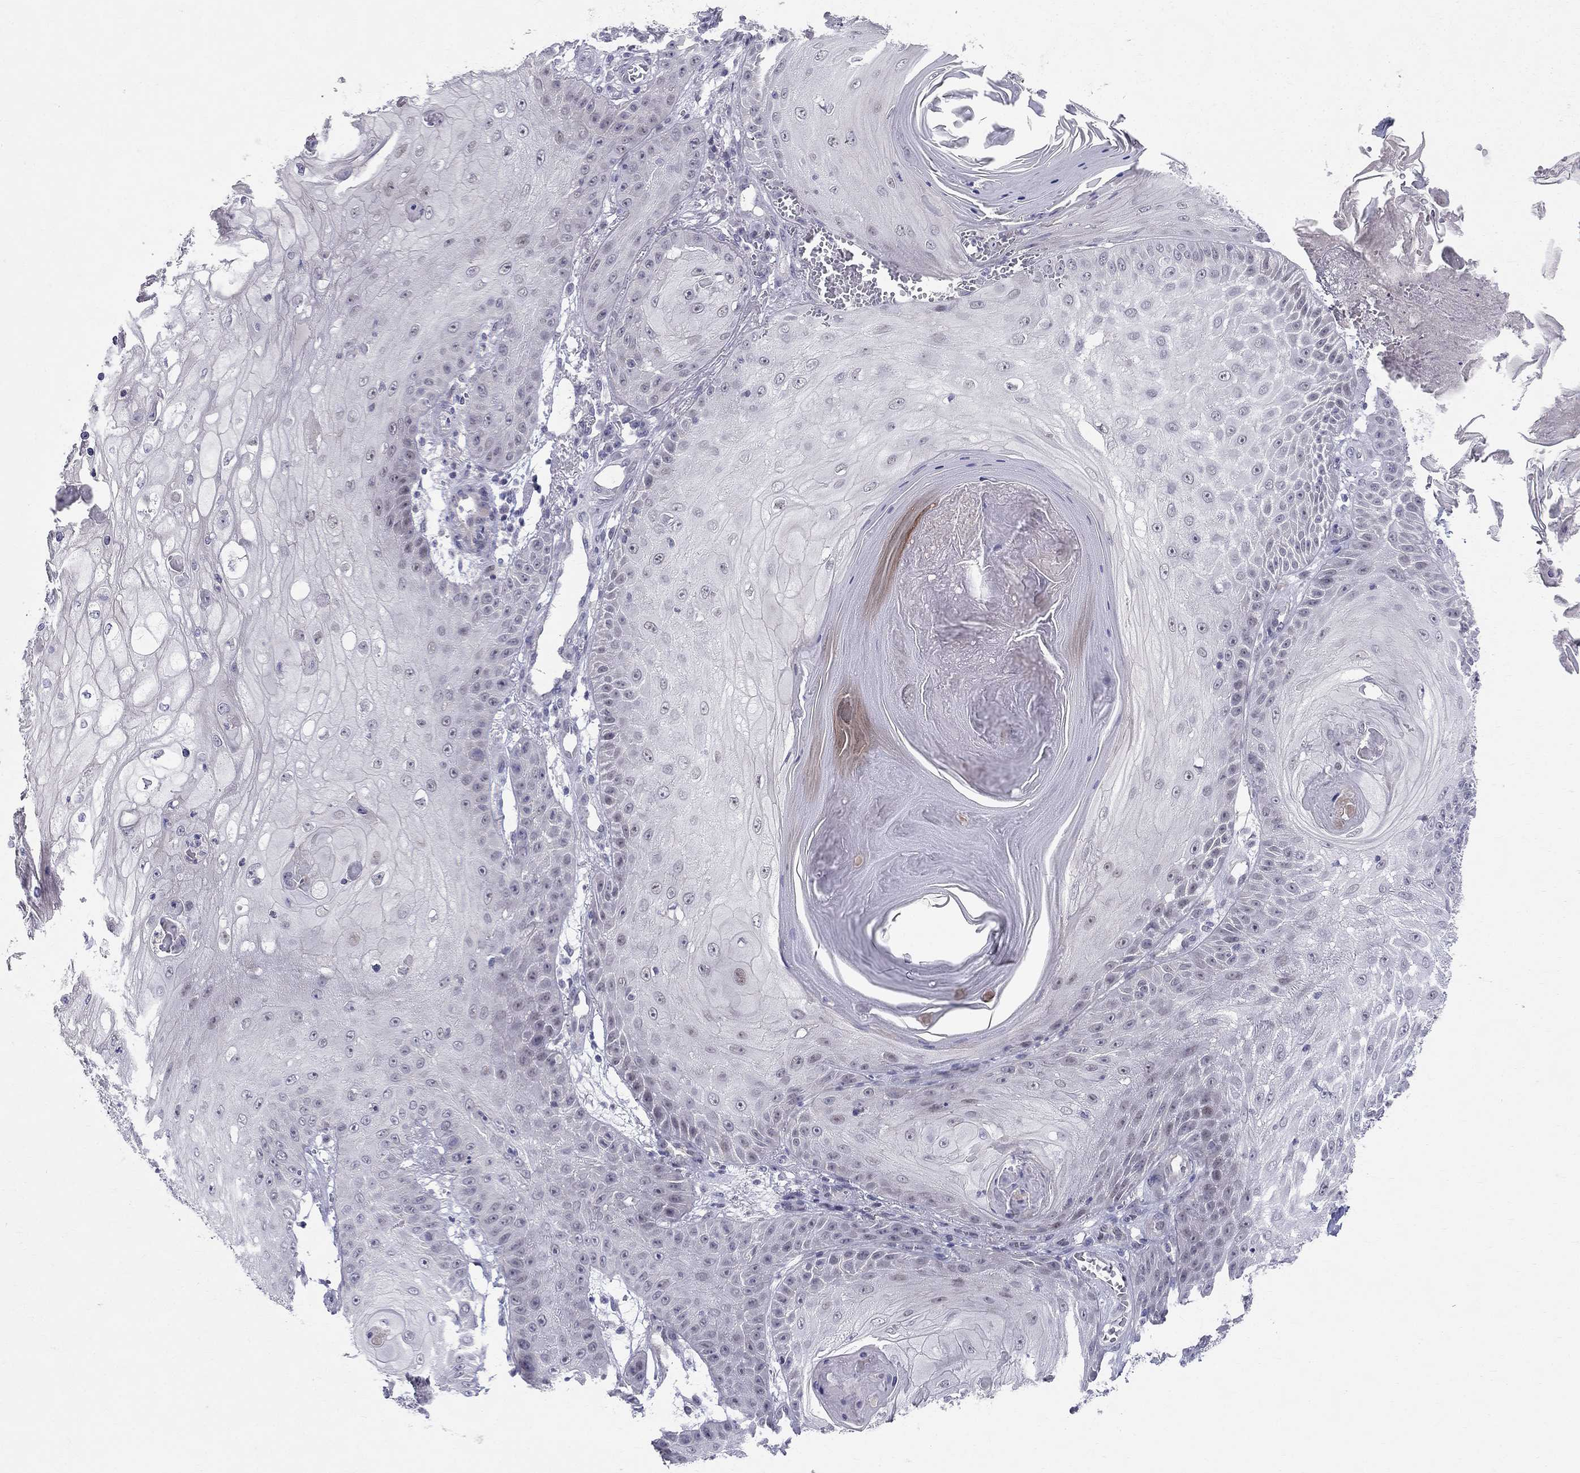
{"staining": {"intensity": "negative", "quantity": "none", "location": "none"}, "tissue": "skin cancer", "cell_type": "Tumor cells", "image_type": "cancer", "snomed": [{"axis": "morphology", "description": "Squamous cell carcinoma, NOS"}, {"axis": "topography", "description": "Skin"}], "caption": "Skin cancer (squamous cell carcinoma) was stained to show a protein in brown. There is no significant positivity in tumor cells.", "gene": "BAG5", "patient": {"sex": "male", "age": 70}}